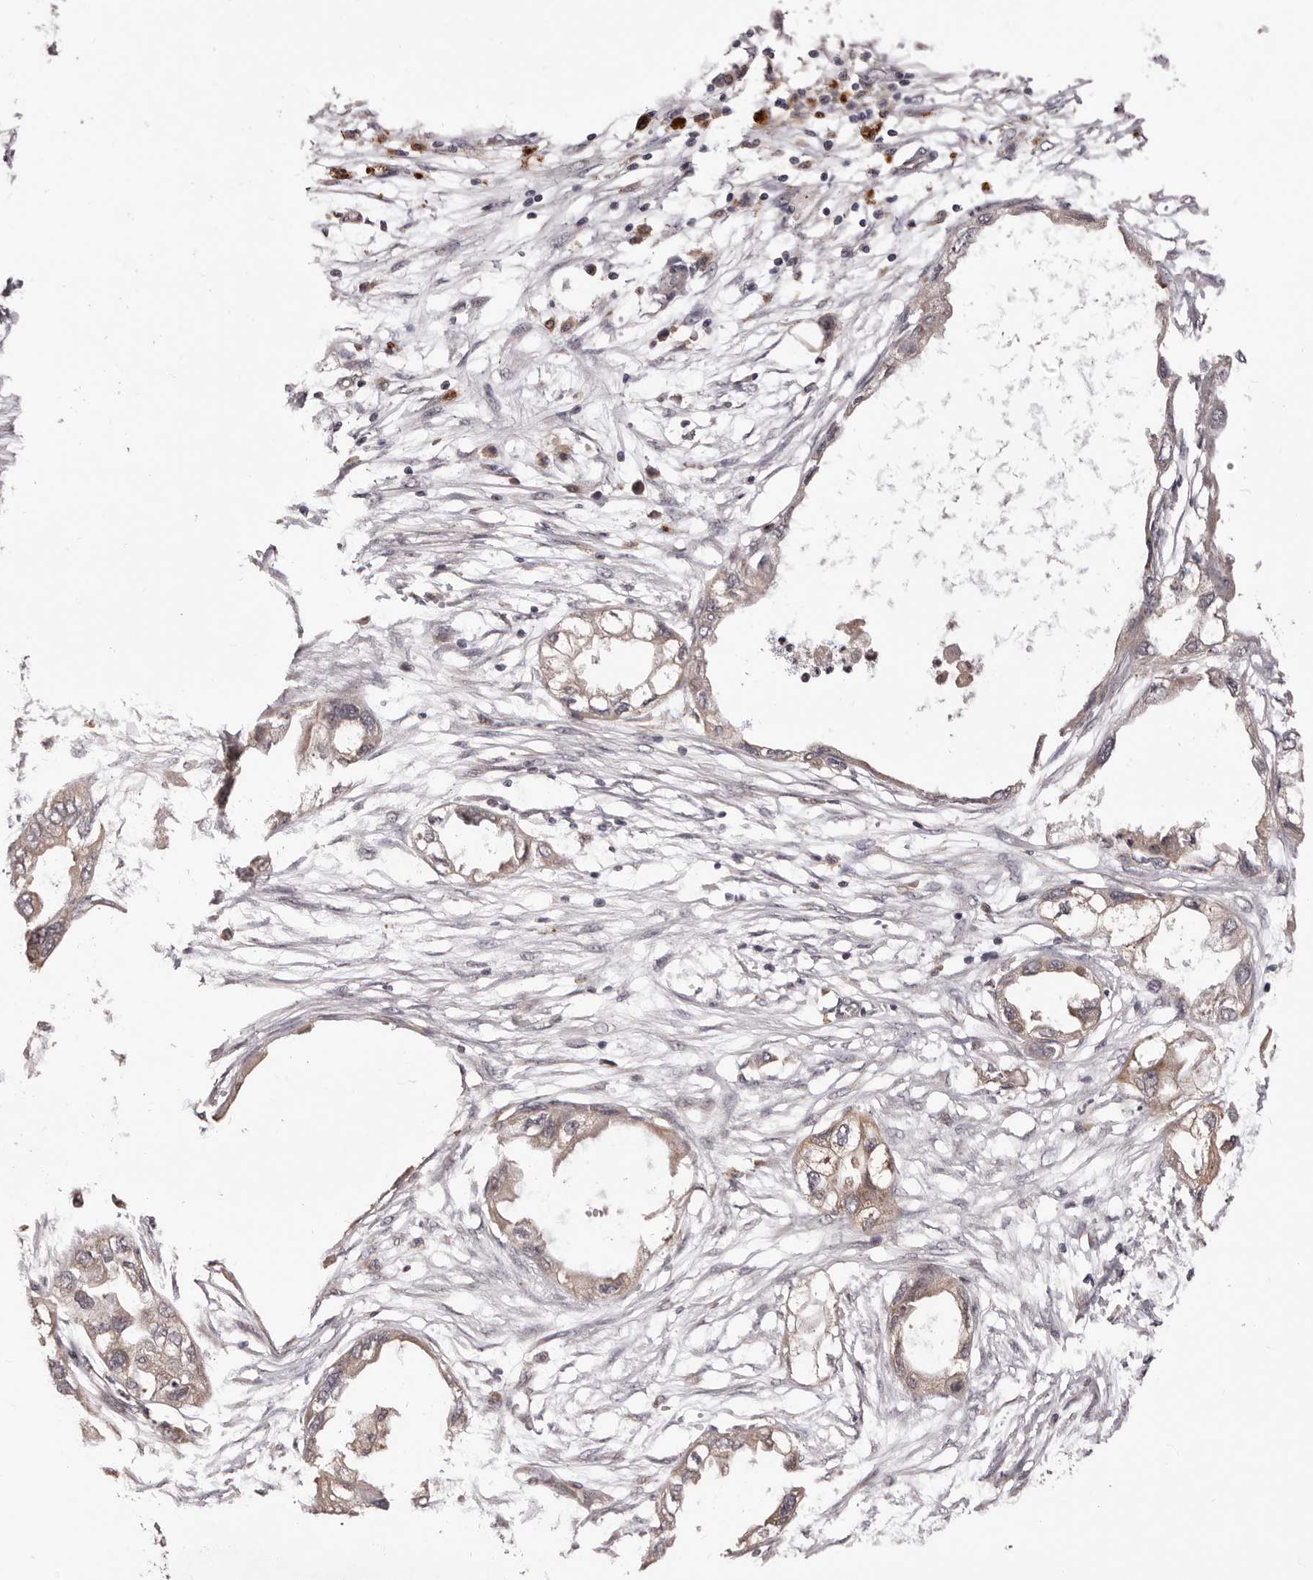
{"staining": {"intensity": "weak", "quantity": ">75%", "location": "cytoplasmic/membranous"}, "tissue": "endometrial cancer", "cell_type": "Tumor cells", "image_type": "cancer", "snomed": [{"axis": "morphology", "description": "Adenocarcinoma, NOS"}, {"axis": "morphology", "description": "Adenocarcinoma, metastatic, NOS"}, {"axis": "topography", "description": "Adipose tissue"}, {"axis": "topography", "description": "Endometrium"}], "caption": "This image exhibits IHC staining of endometrial cancer, with low weak cytoplasmic/membranous expression in about >75% of tumor cells.", "gene": "MDP1", "patient": {"sex": "female", "age": 67}}